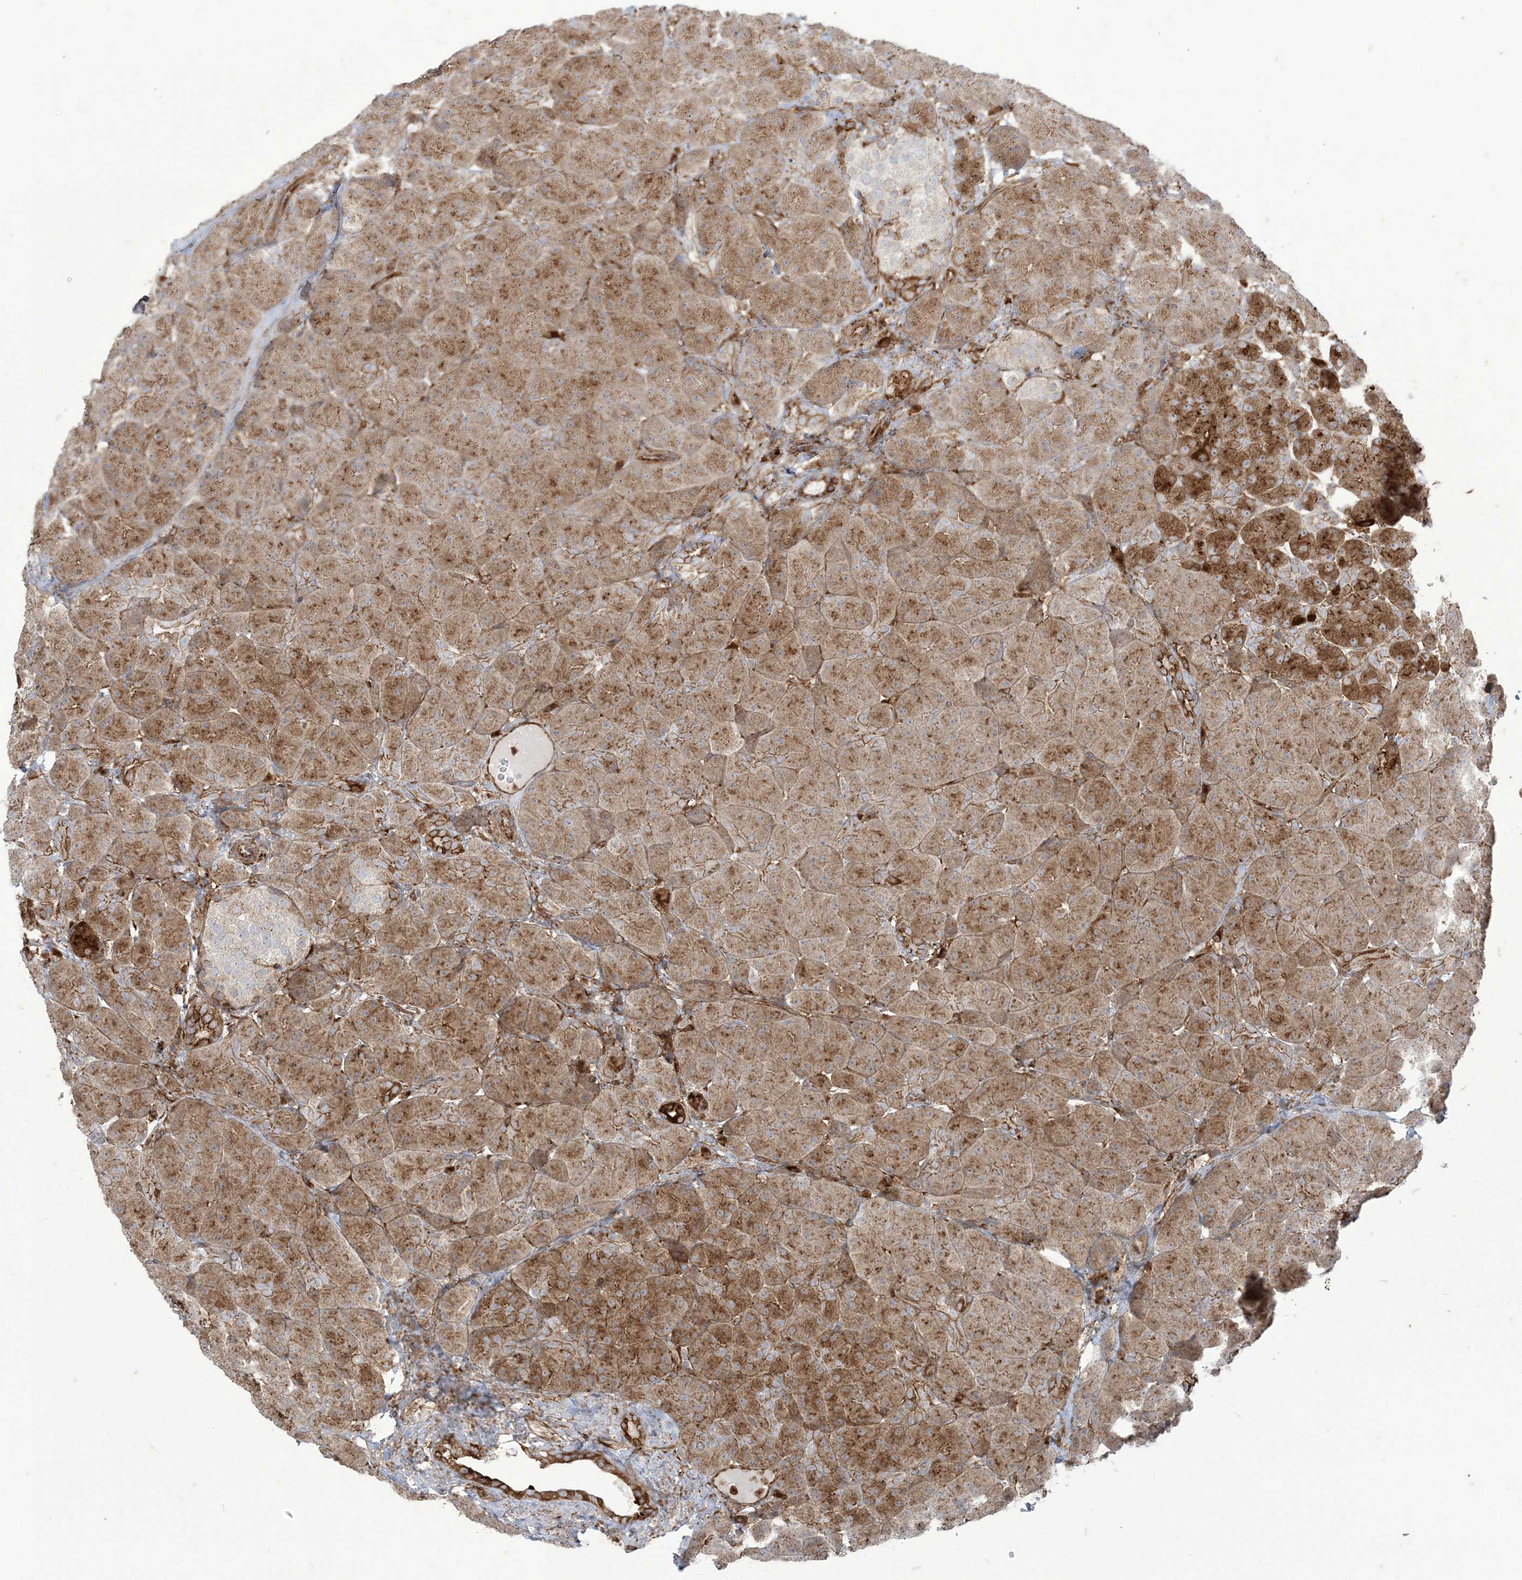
{"staining": {"intensity": "moderate", "quantity": ">75%", "location": "cytoplasmic/membranous"}, "tissue": "pancreas", "cell_type": "Exocrine glandular cells", "image_type": "normal", "snomed": [{"axis": "morphology", "description": "Normal tissue, NOS"}, {"axis": "topography", "description": "Pancreas"}], "caption": "A high-resolution micrograph shows immunohistochemistry staining of unremarkable pancreas, which shows moderate cytoplasmic/membranous staining in approximately >75% of exocrine glandular cells. (IHC, brightfield microscopy, high magnification).", "gene": "DERL3", "patient": {"sex": "male", "age": 66}}